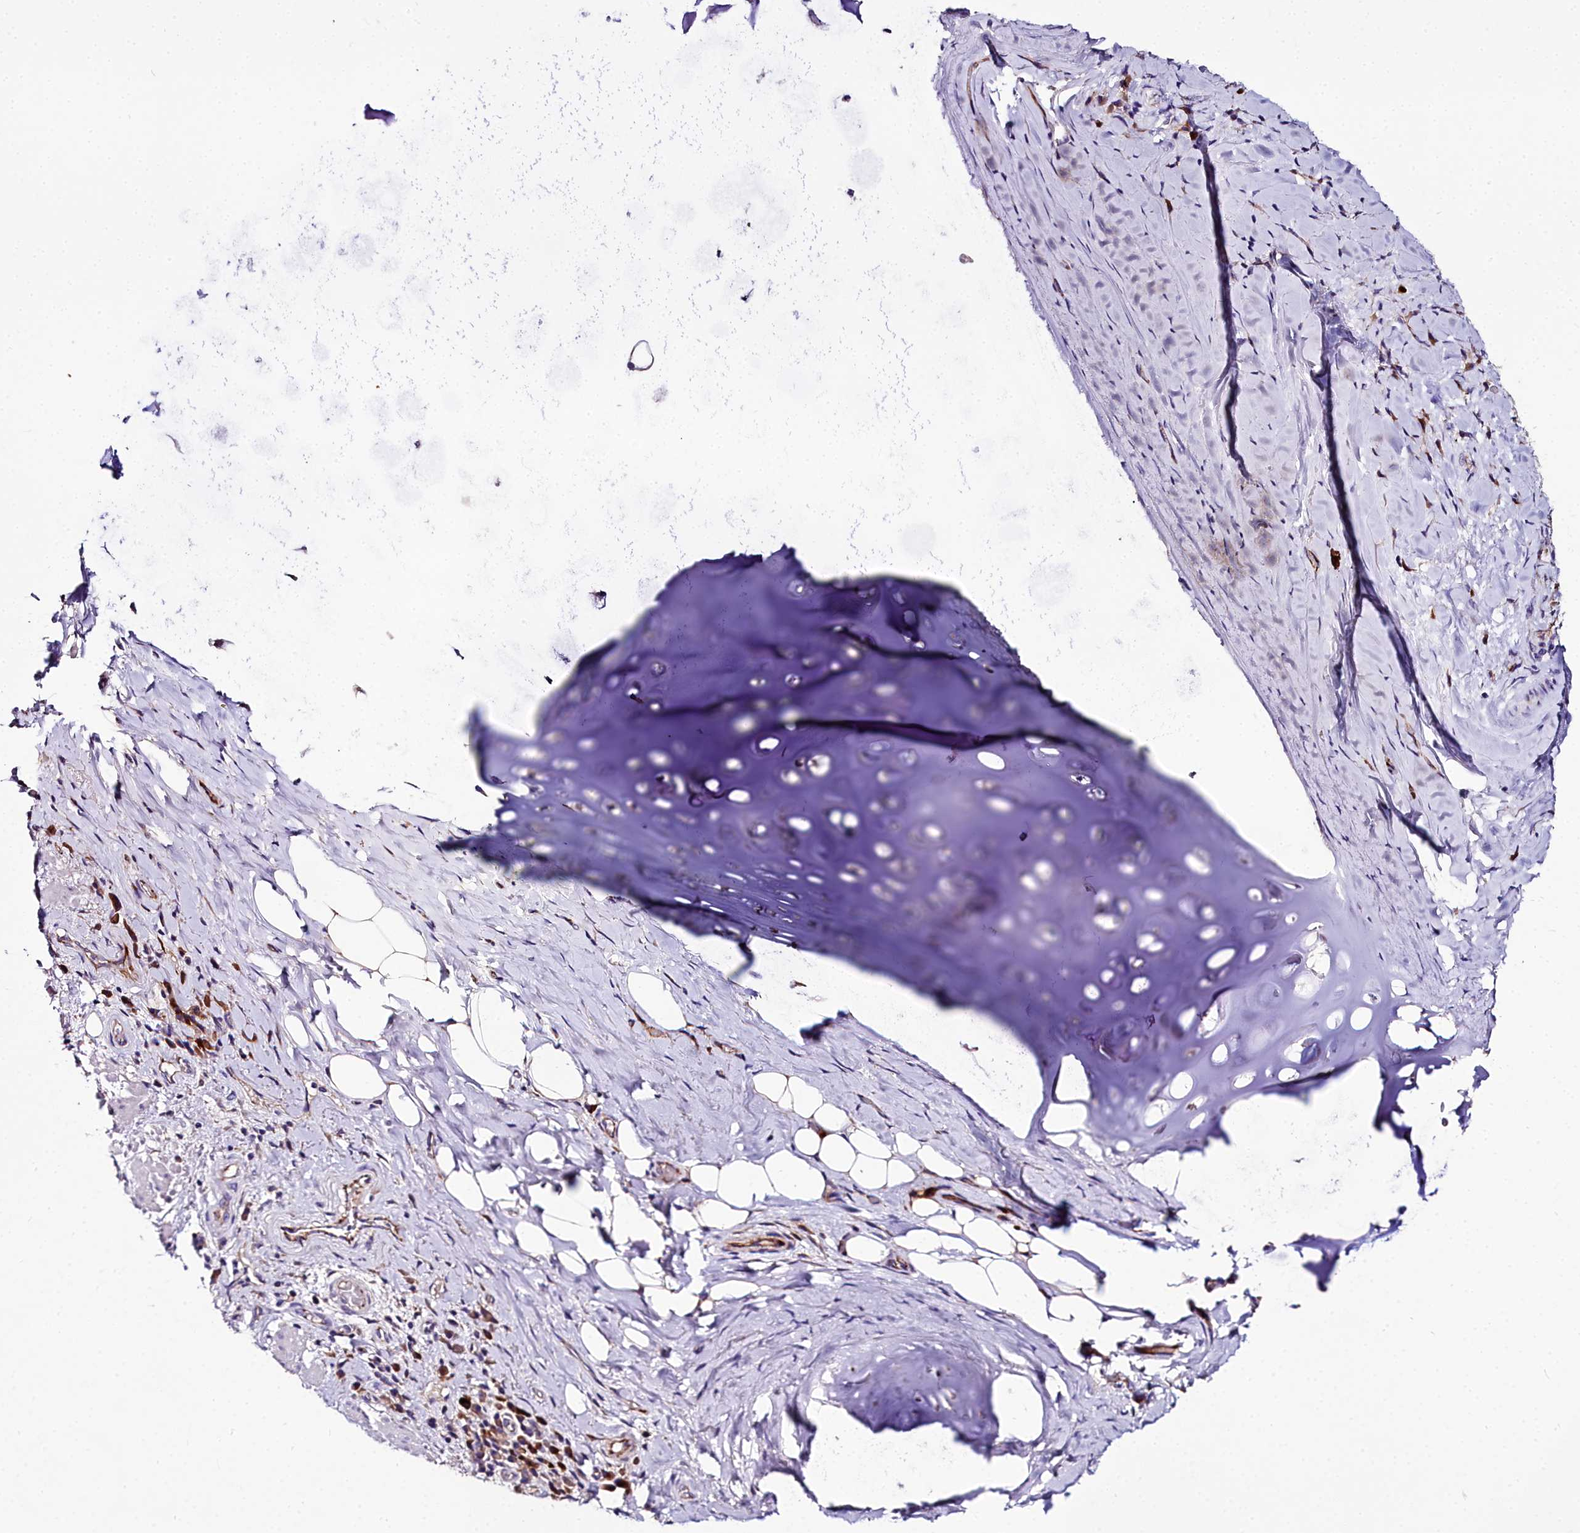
{"staining": {"intensity": "negative", "quantity": "none", "location": "none"}, "tissue": "adipose tissue", "cell_type": "Adipocytes", "image_type": "normal", "snomed": [{"axis": "morphology", "description": "Normal tissue, NOS"}, {"axis": "morphology", "description": "Squamous cell carcinoma, NOS"}, {"axis": "topography", "description": "Bronchus"}, {"axis": "topography", "description": "Lung"}], "caption": "A high-resolution micrograph shows immunohistochemistry (IHC) staining of normal adipose tissue, which reveals no significant positivity in adipocytes. (Brightfield microscopy of DAB (3,3'-diaminobenzidine) immunohistochemistry at high magnification).", "gene": "MS4A18", "patient": {"sex": "male", "age": 64}}